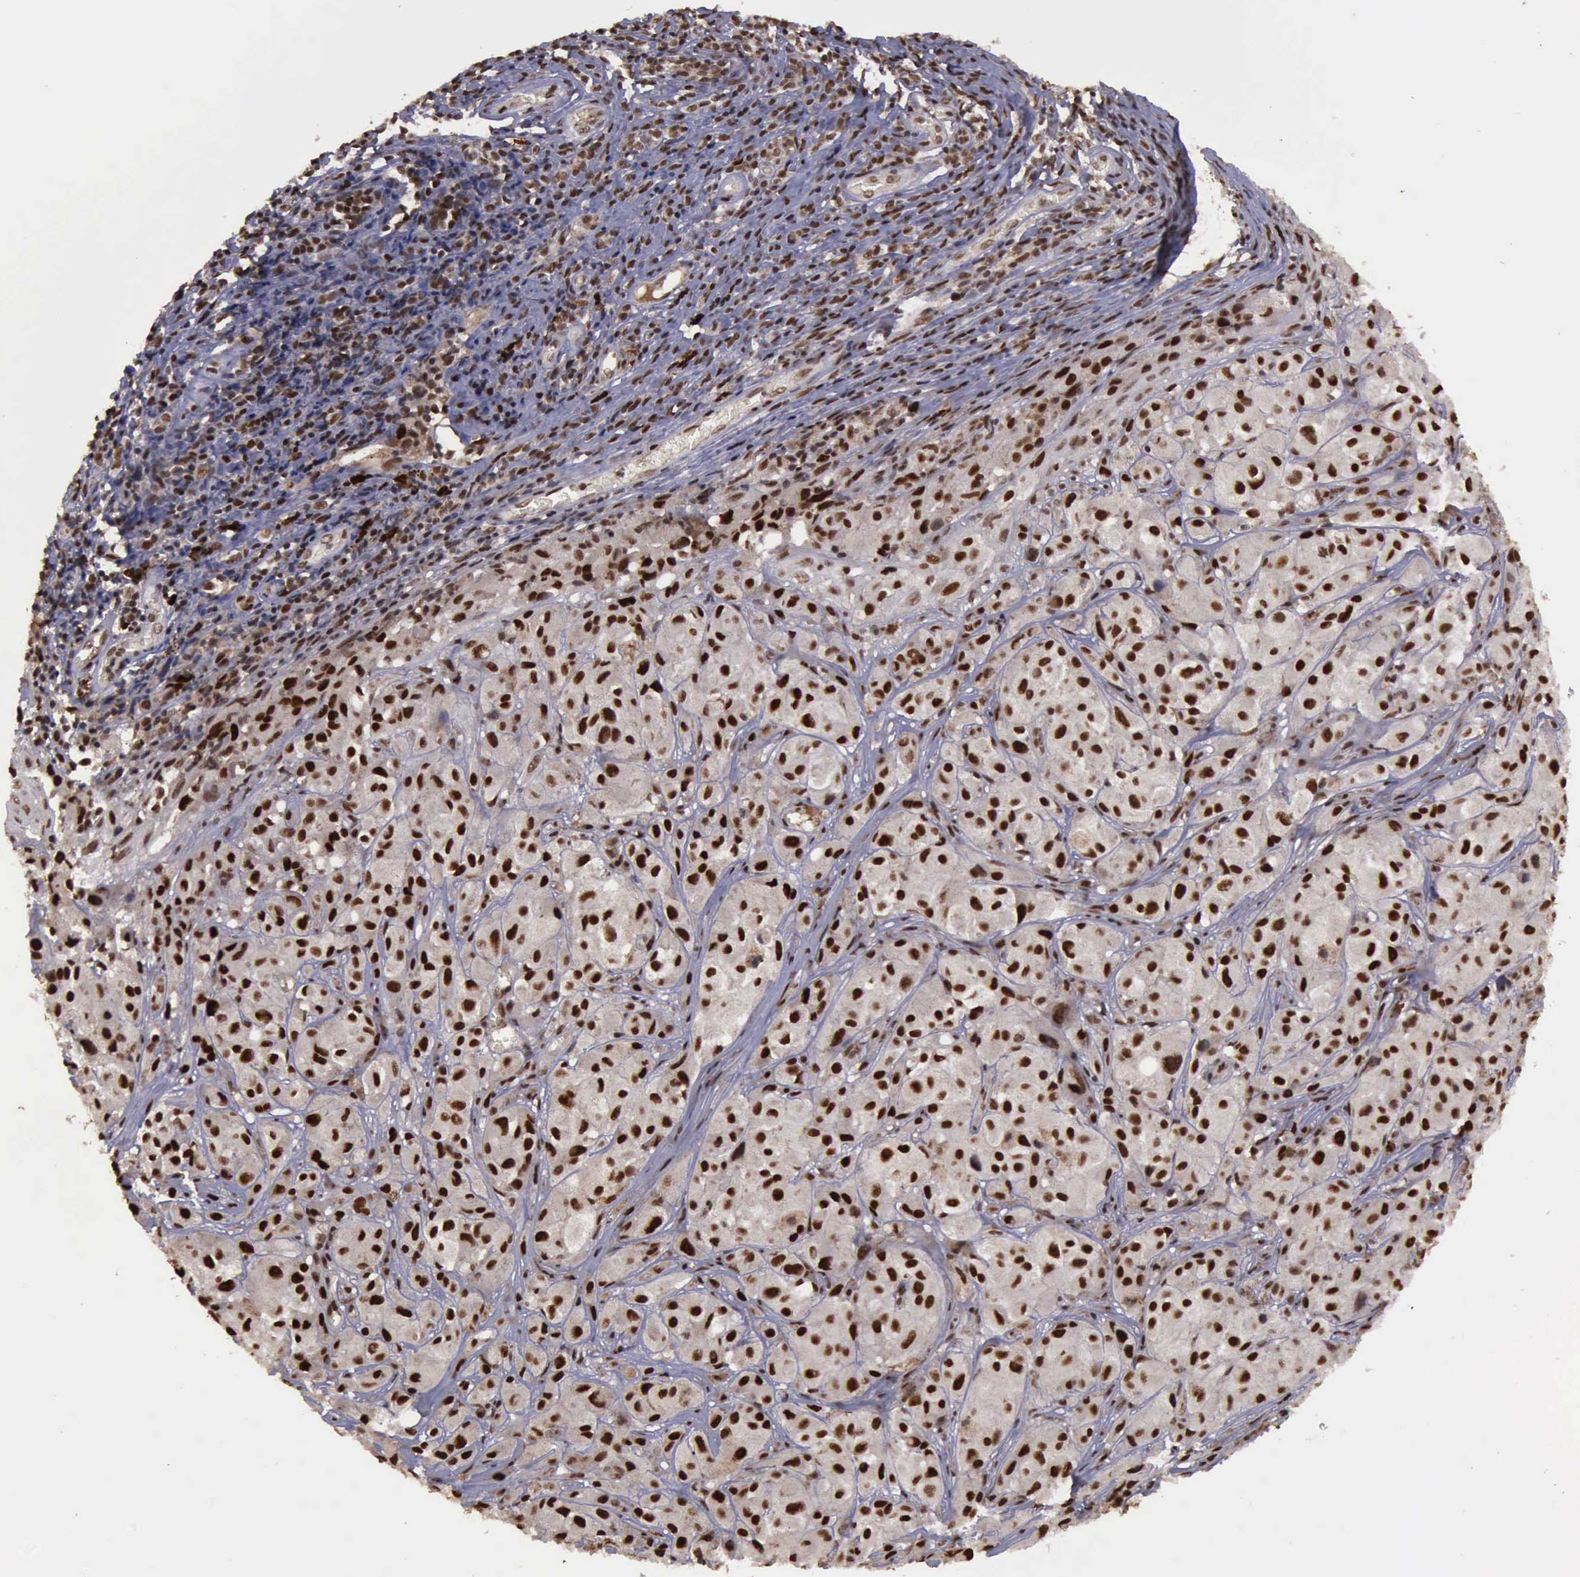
{"staining": {"intensity": "strong", "quantity": ">75%", "location": "cytoplasmic/membranous,nuclear"}, "tissue": "melanoma", "cell_type": "Tumor cells", "image_type": "cancer", "snomed": [{"axis": "morphology", "description": "Malignant melanoma, NOS"}, {"axis": "topography", "description": "Skin"}], "caption": "This micrograph displays malignant melanoma stained with immunohistochemistry to label a protein in brown. The cytoplasmic/membranous and nuclear of tumor cells show strong positivity for the protein. Nuclei are counter-stained blue.", "gene": "TRMT2A", "patient": {"sex": "male", "age": 56}}